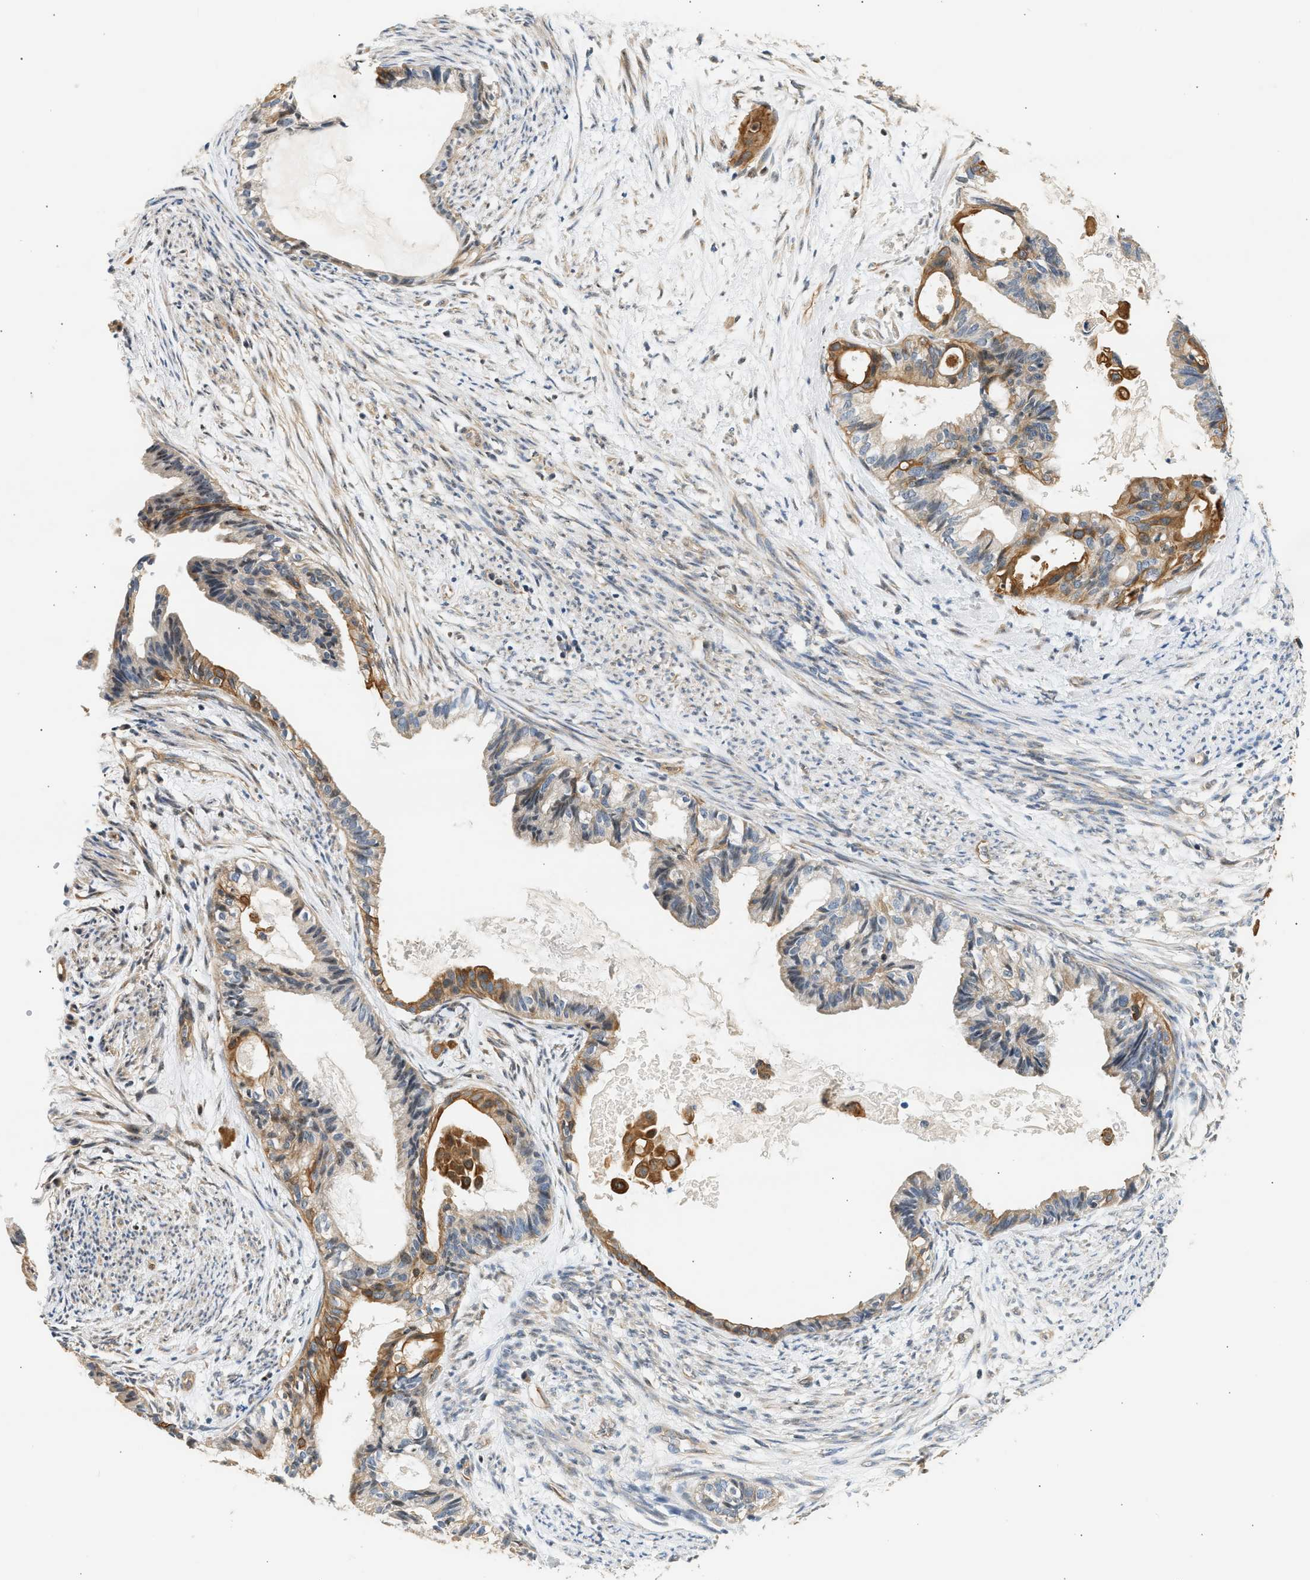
{"staining": {"intensity": "moderate", "quantity": "25%-75%", "location": "cytoplasmic/membranous"}, "tissue": "cervical cancer", "cell_type": "Tumor cells", "image_type": "cancer", "snomed": [{"axis": "morphology", "description": "Normal tissue, NOS"}, {"axis": "morphology", "description": "Adenocarcinoma, NOS"}, {"axis": "topography", "description": "Cervix"}, {"axis": "topography", "description": "Endometrium"}], "caption": "Immunohistochemistry (IHC) photomicrograph of human adenocarcinoma (cervical) stained for a protein (brown), which demonstrates medium levels of moderate cytoplasmic/membranous positivity in about 25%-75% of tumor cells.", "gene": "WDR31", "patient": {"sex": "female", "age": 86}}